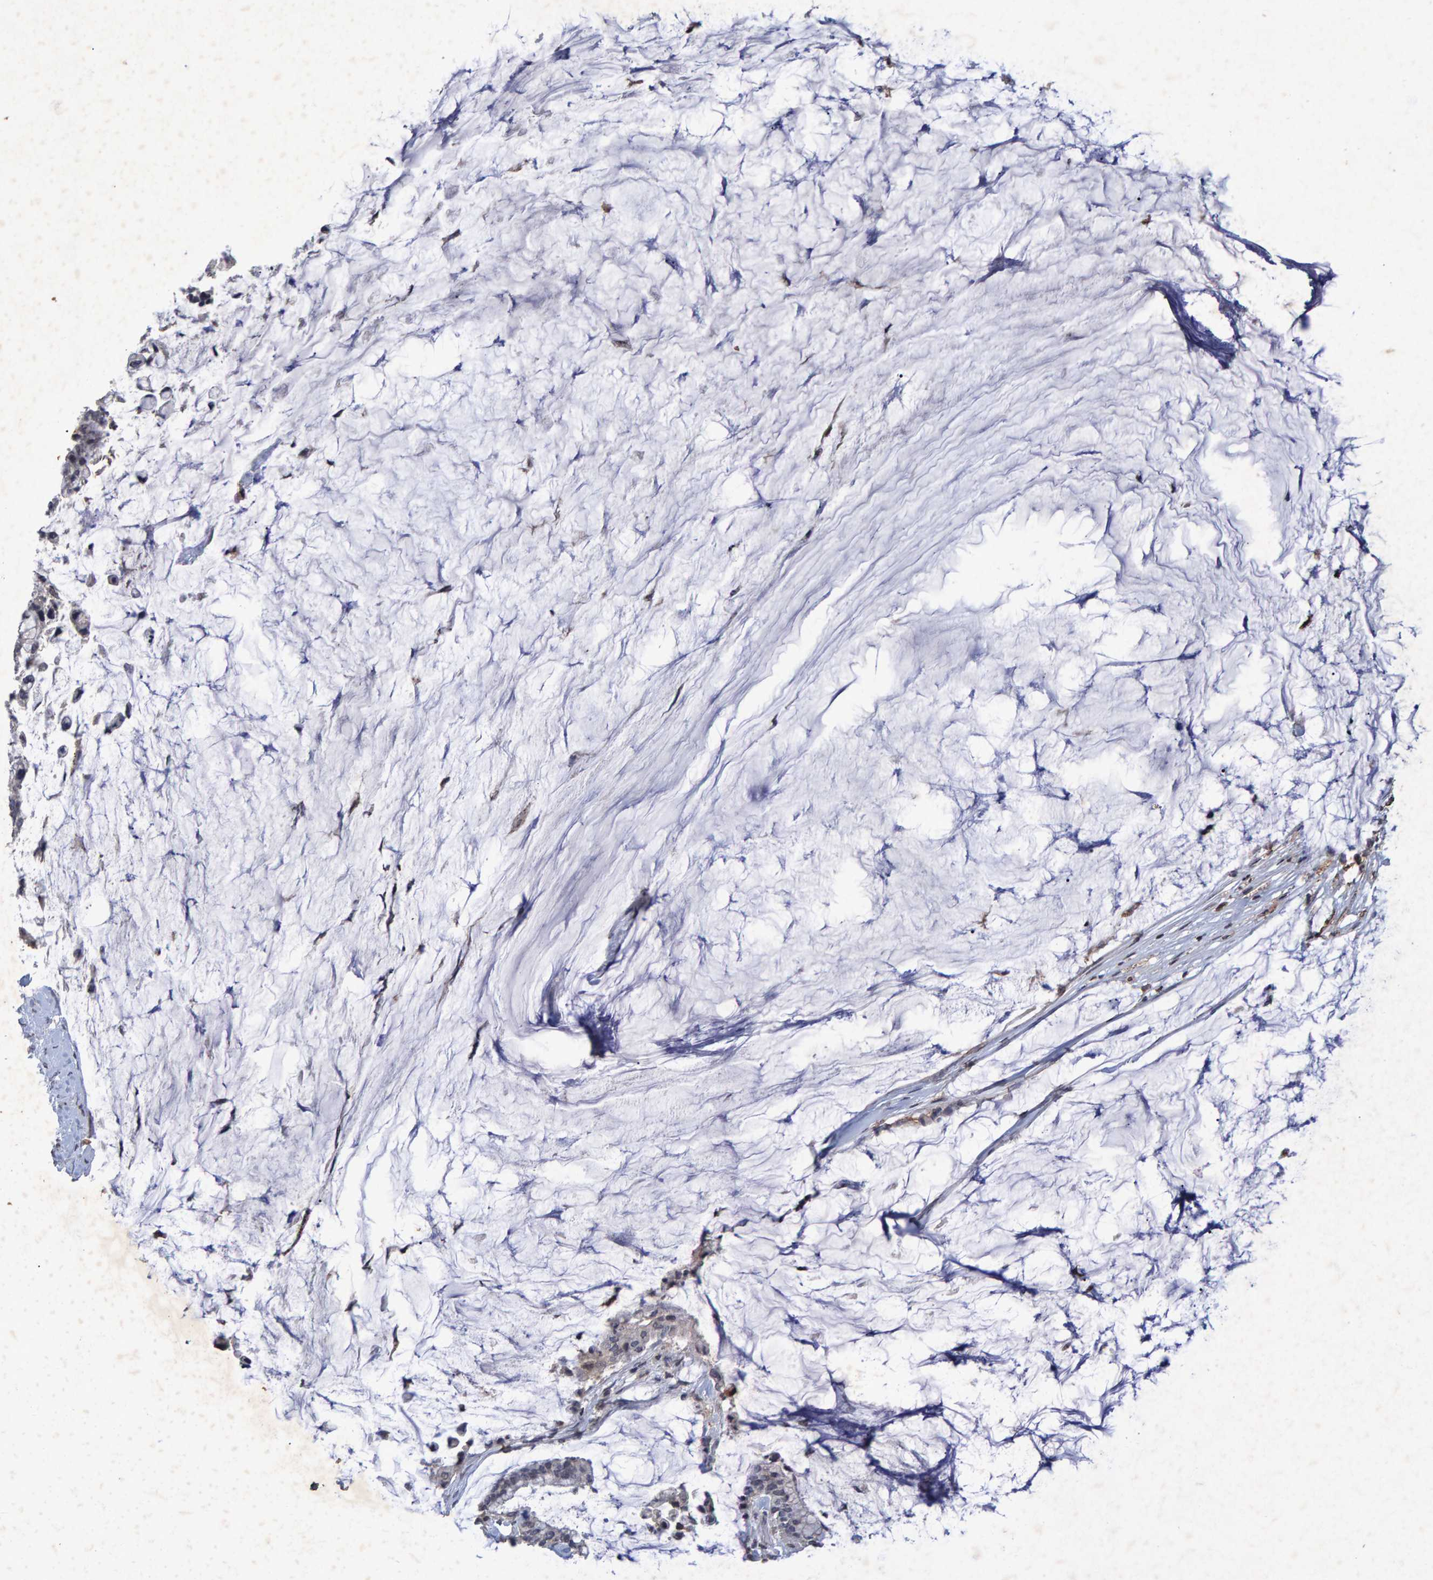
{"staining": {"intensity": "negative", "quantity": "none", "location": "none"}, "tissue": "pancreatic cancer", "cell_type": "Tumor cells", "image_type": "cancer", "snomed": [{"axis": "morphology", "description": "Adenocarcinoma, NOS"}, {"axis": "topography", "description": "Pancreas"}], "caption": "DAB immunohistochemical staining of pancreatic cancer (adenocarcinoma) demonstrates no significant positivity in tumor cells. The staining is performed using DAB (3,3'-diaminobenzidine) brown chromogen with nuclei counter-stained in using hematoxylin.", "gene": "GALC", "patient": {"sex": "male", "age": 41}}